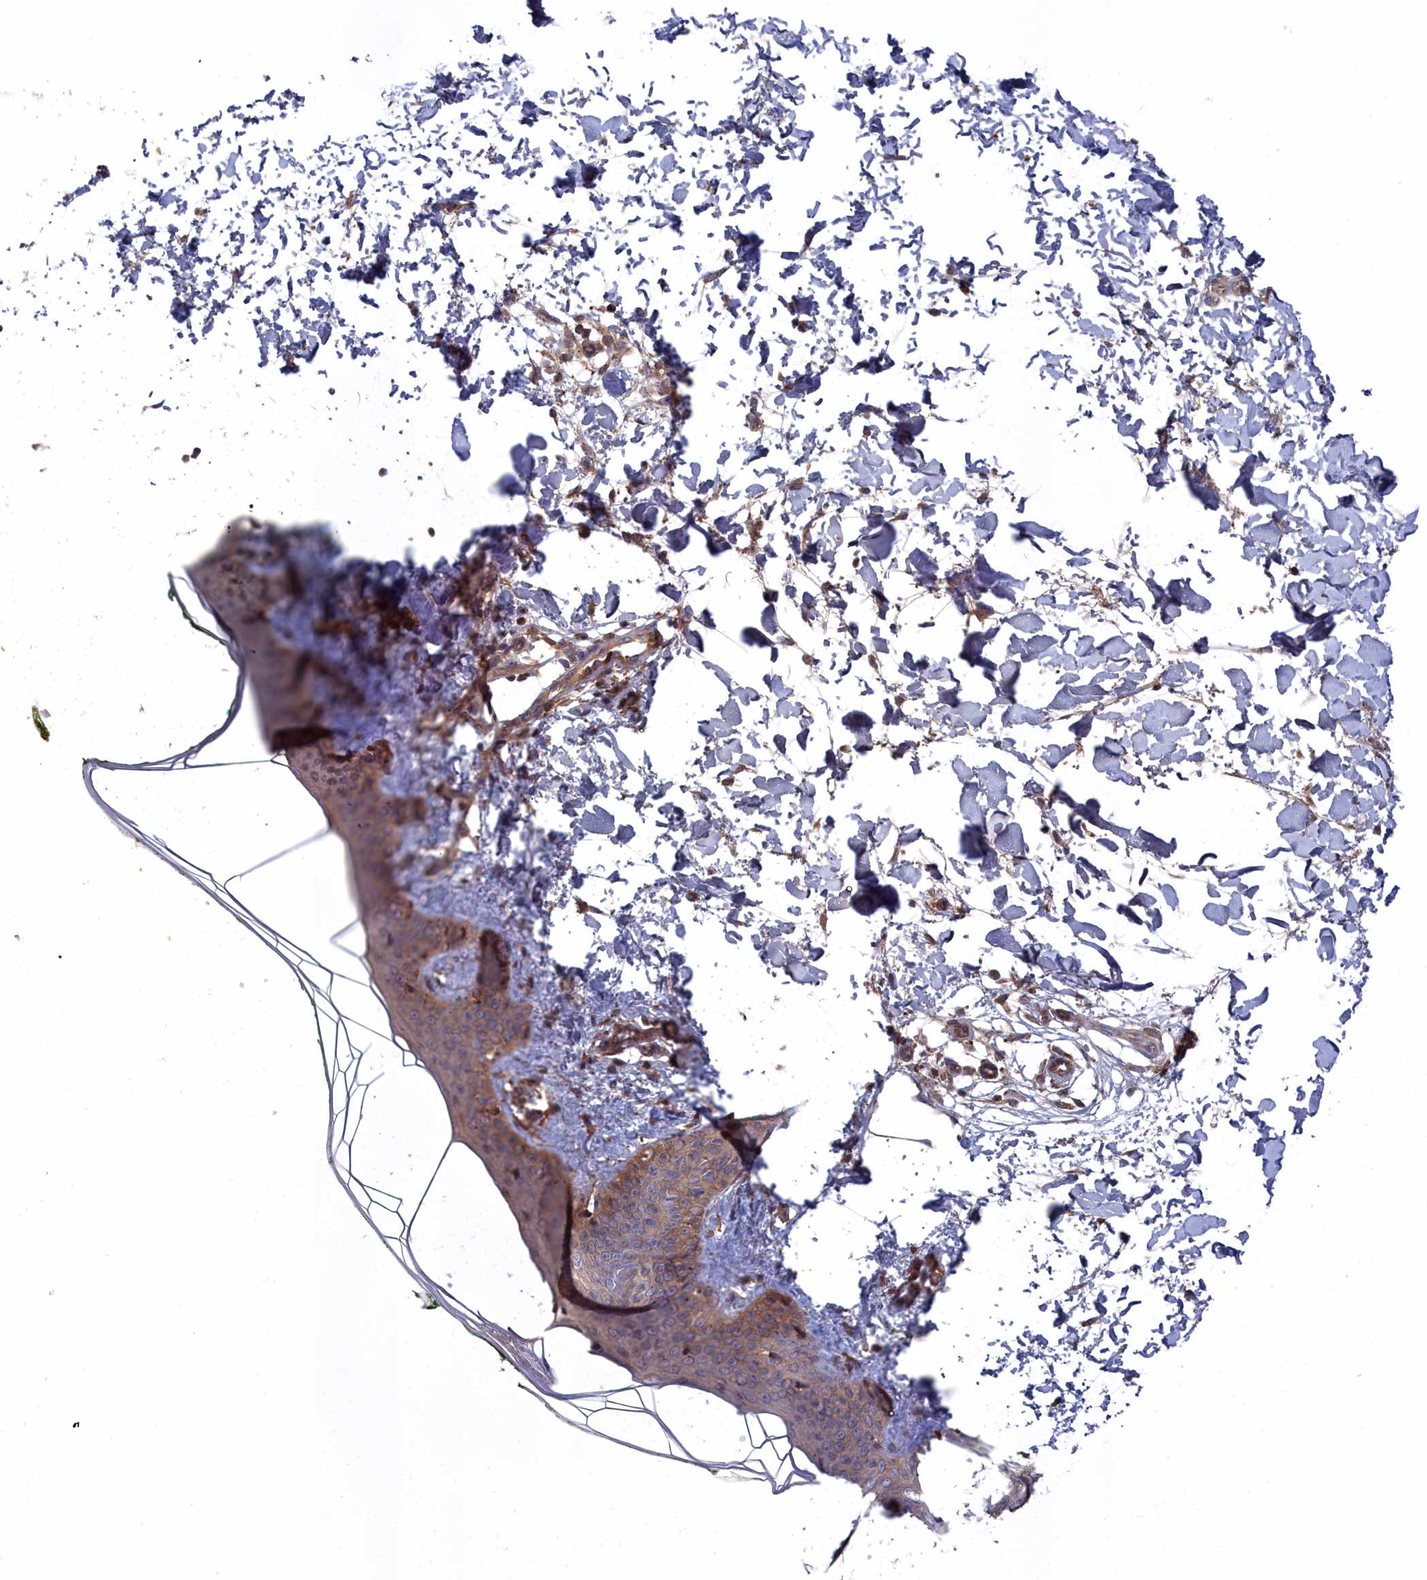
{"staining": {"intensity": "moderate", "quantity": ">75%", "location": "cytoplasmic/membranous"}, "tissue": "skin", "cell_type": "Fibroblasts", "image_type": "normal", "snomed": [{"axis": "morphology", "description": "Normal tissue, NOS"}, {"axis": "topography", "description": "Skin"}], "caption": "The image displays a brown stain indicating the presence of a protein in the cytoplasmic/membranous of fibroblasts in skin. (DAB IHC with brightfield microscopy, high magnification).", "gene": "GFRA2", "patient": {"sex": "female", "age": 34}}